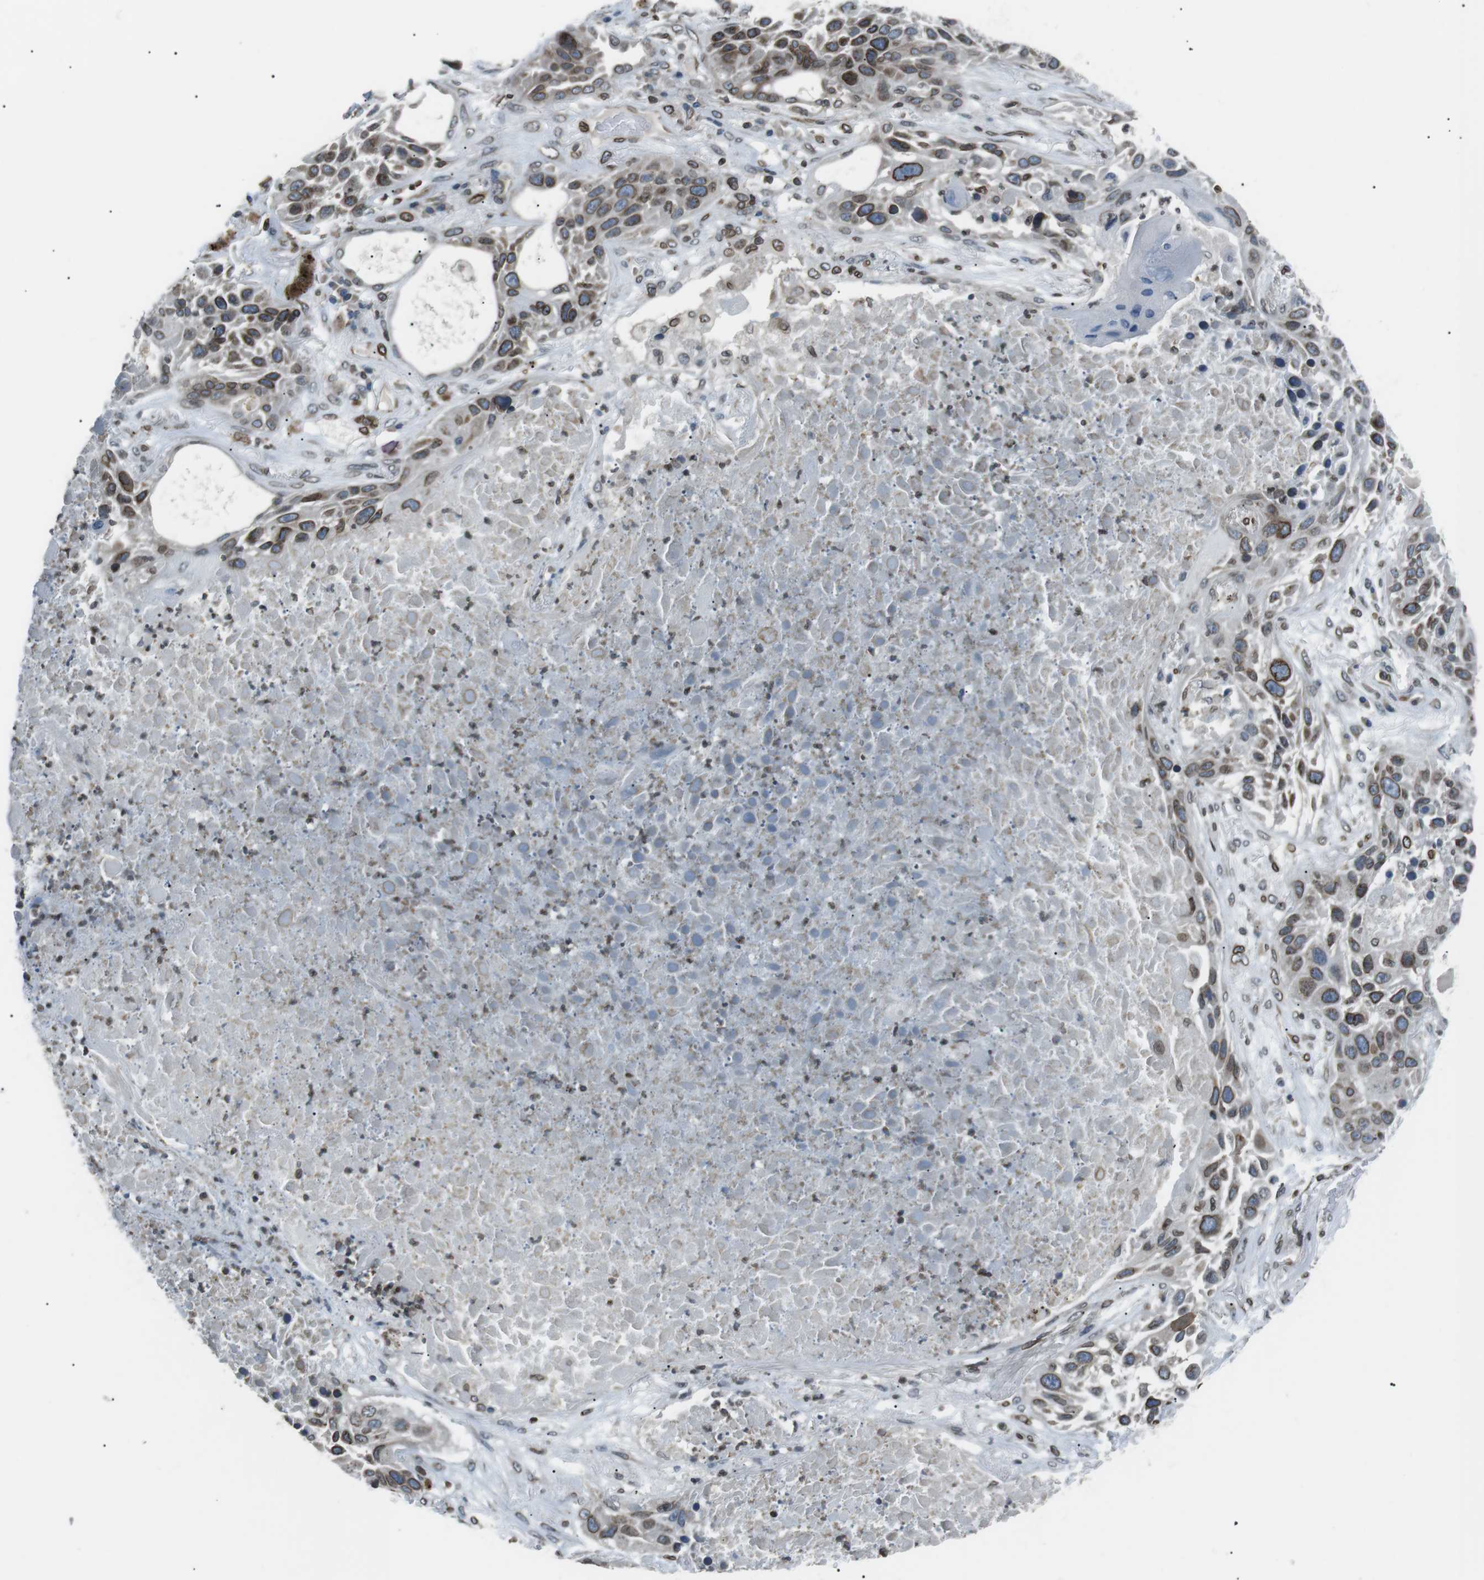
{"staining": {"intensity": "moderate", "quantity": ">75%", "location": "cytoplasmic/membranous,nuclear"}, "tissue": "lung cancer", "cell_type": "Tumor cells", "image_type": "cancer", "snomed": [{"axis": "morphology", "description": "Squamous cell carcinoma, NOS"}, {"axis": "topography", "description": "Lung"}], "caption": "Immunohistochemical staining of human squamous cell carcinoma (lung) reveals medium levels of moderate cytoplasmic/membranous and nuclear protein expression in approximately >75% of tumor cells.", "gene": "TMX4", "patient": {"sex": "male", "age": 57}}